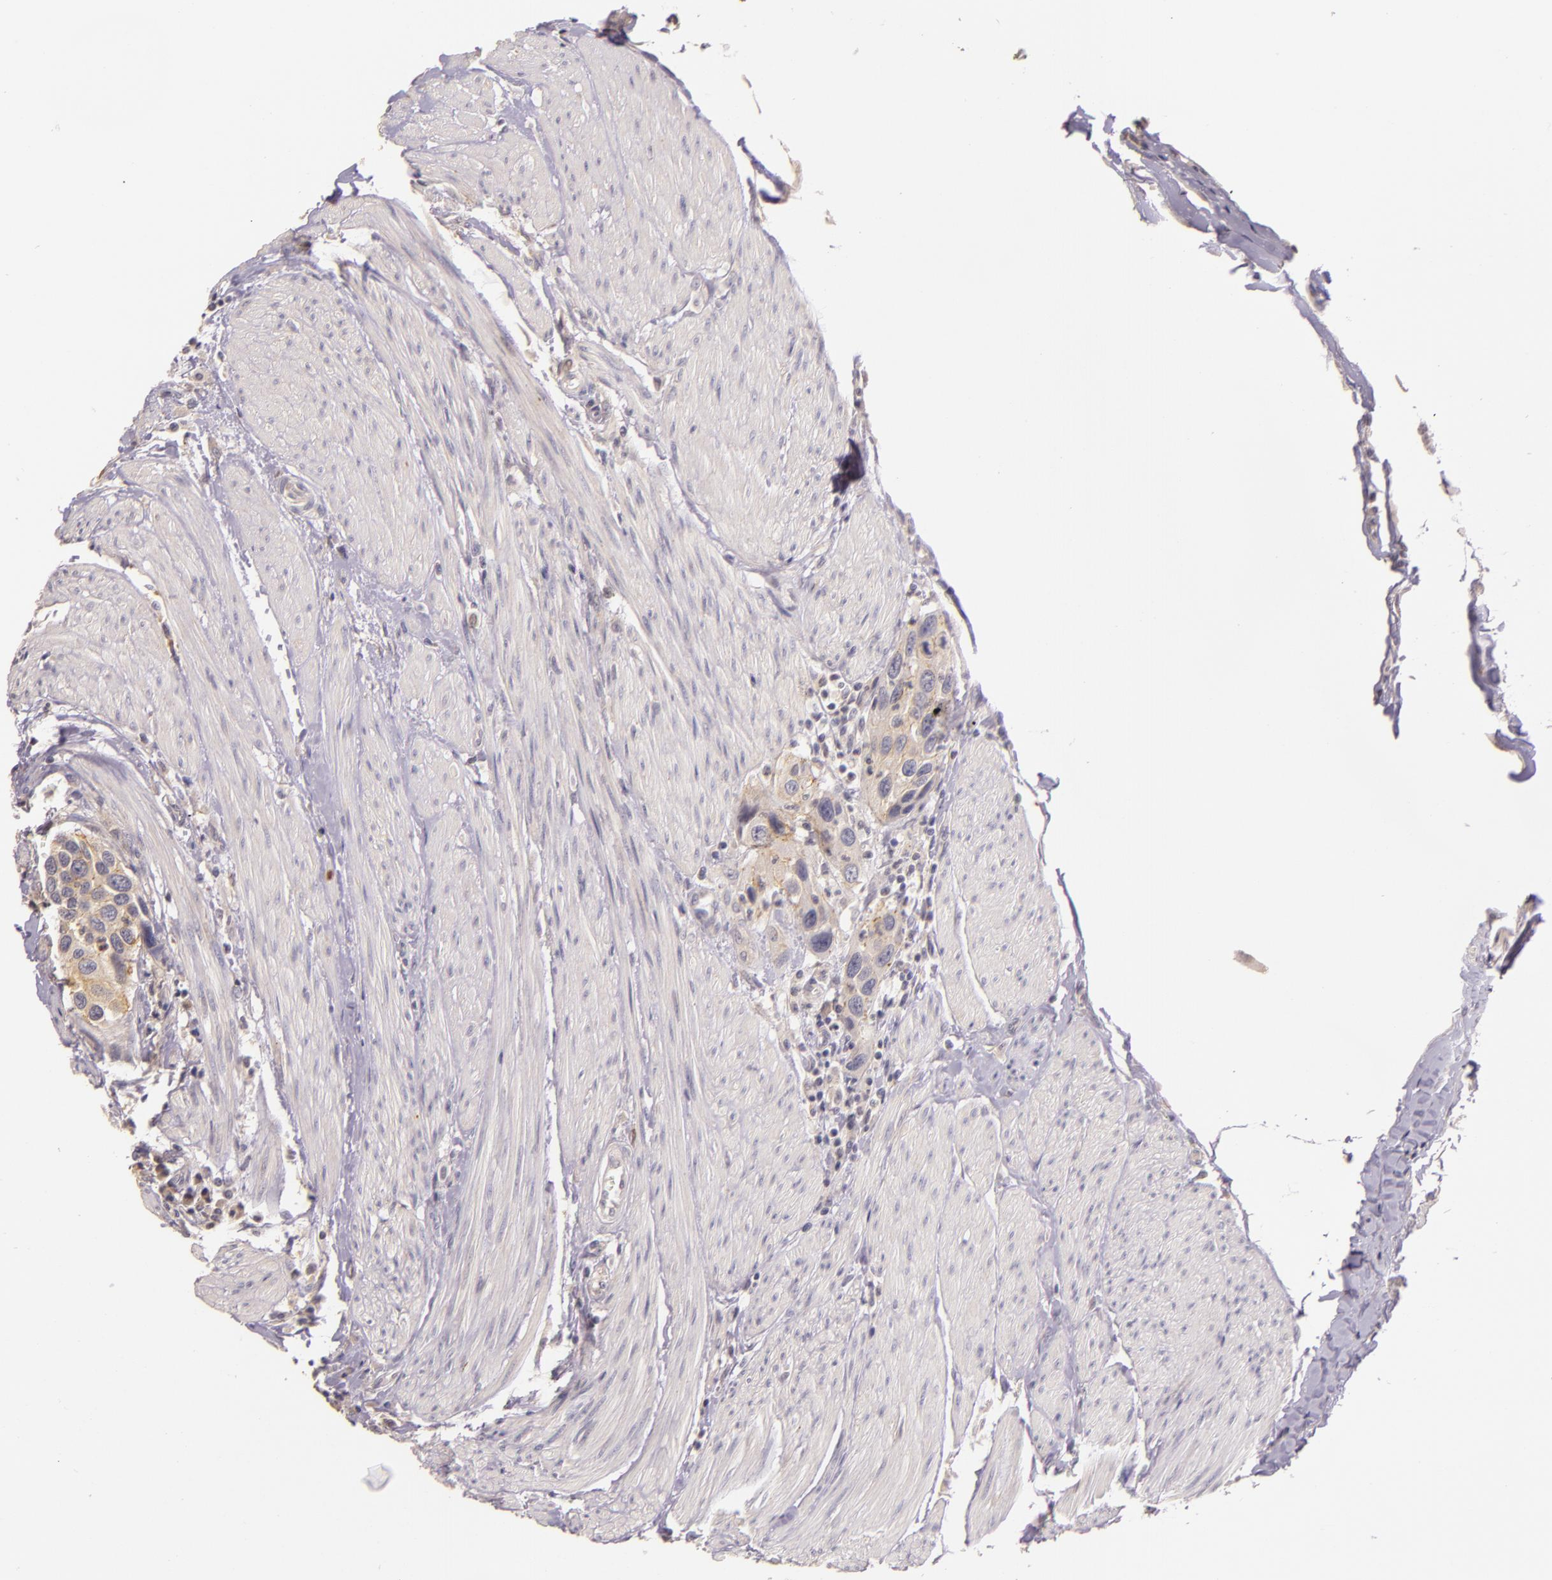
{"staining": {"intensity": "weak", "quantity": "25%-75%", "location": "cytoplasmic/membranous"}, "tissue": "urothelial cancer", "cell_type": "Tumor cells", "image_type": "cancer", "snomed": [{"axis": "morphology", "description": "Urothelial carcinoma, High grade"}, {"axis": "topography", "description": "Urinary bladder"}], "caption": "Urothelial cancer was stained to show a protein in brown. There is low levels of weak cytoplasmic/membranous staining in about 25%-75% of tumor cells. Nuclei are stained in blue.", "gene": "ARMH4", "patient": {"sex": "male", "age": 66}}